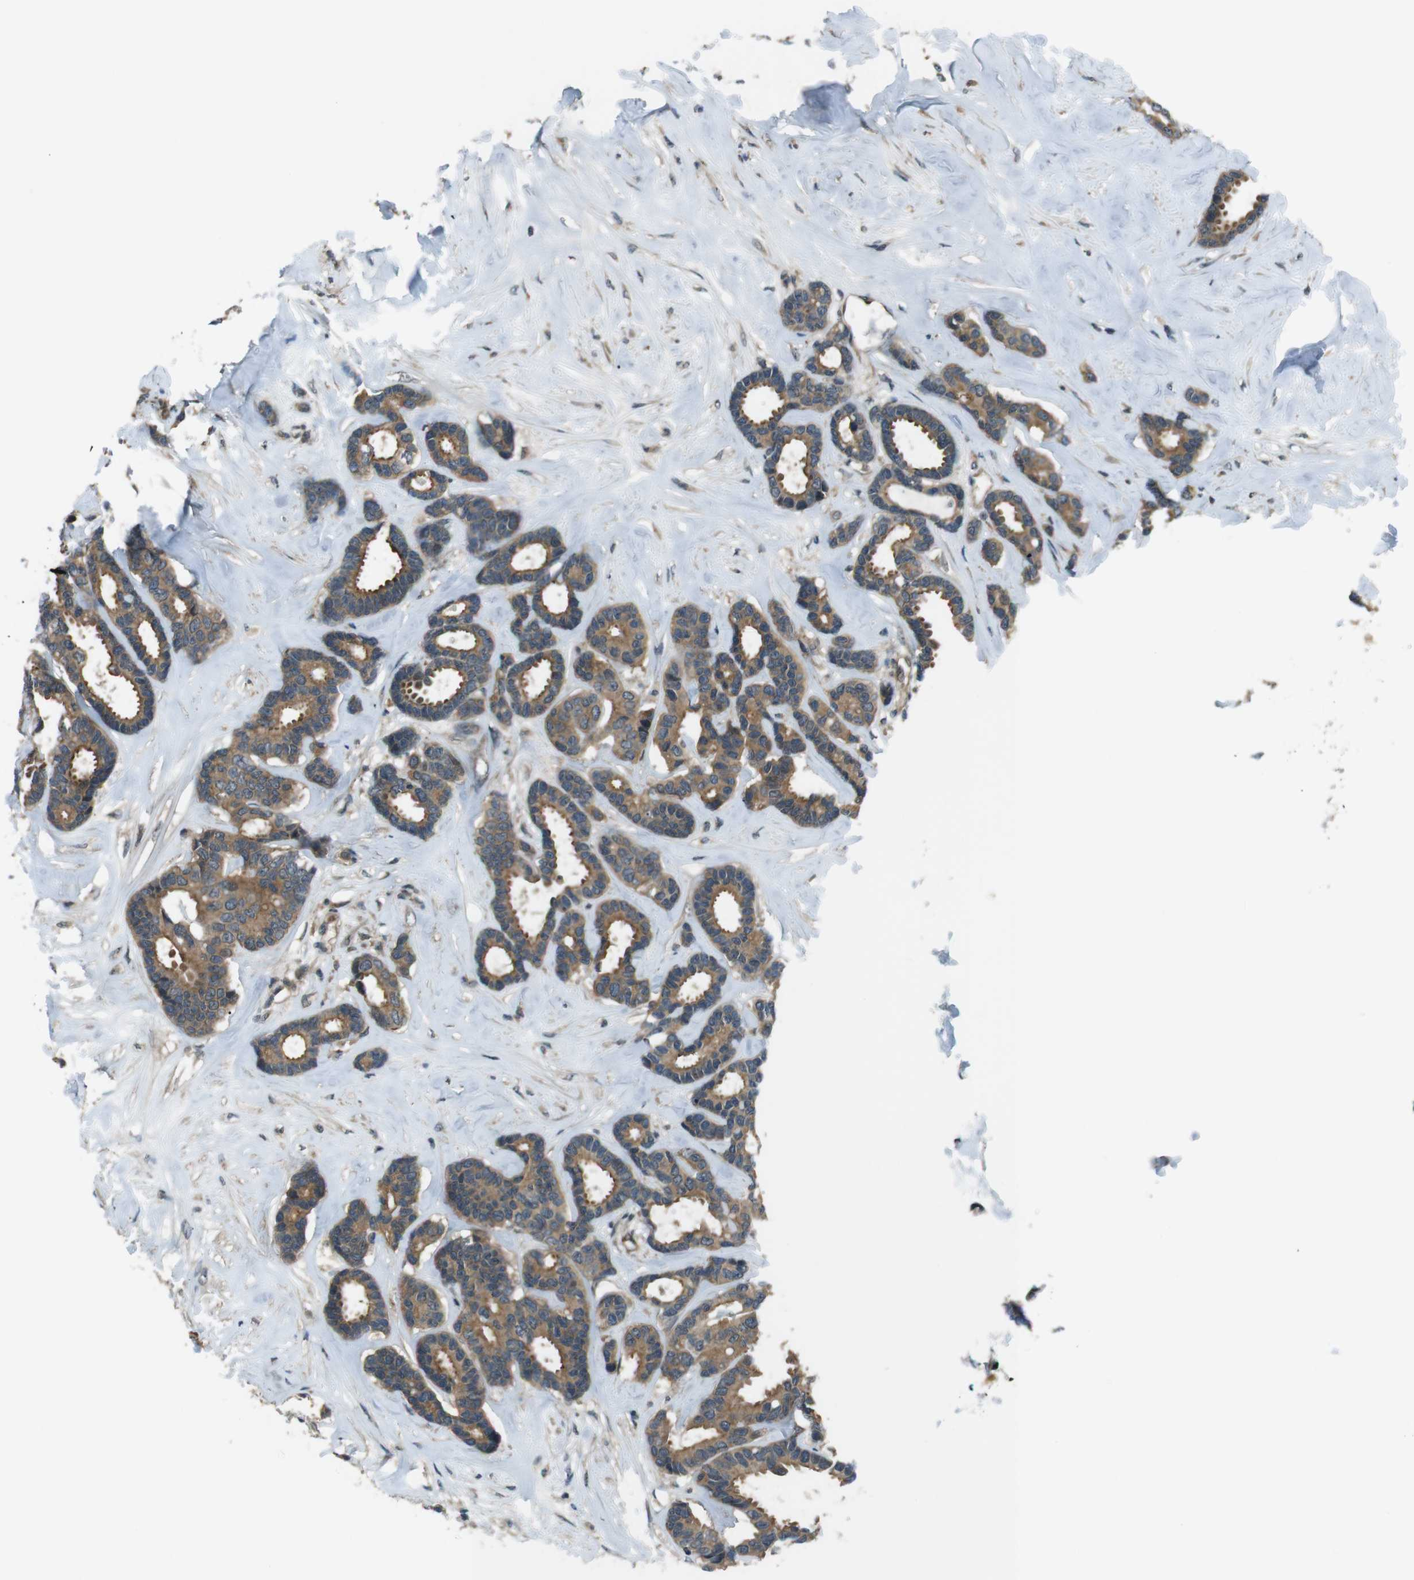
{"staining": {"intensity": "moderate", "quantity": ">75%", "location": "cytoplasmic/membranous"}, "tissue": "breast cancer", "cell_type": "Tumor cells", "image_type": "cancer", "snomed": [{"axis": "morphology", "description": "Duct carcinoma"}, {"axis": "topography", "description": "Breast"}], "caption": "Breast cancer stained for a protein reveals moderate cytoplasmic/membranous positivity in tumor cells. The protein of interest is stained brown, and the nuclei are stained in blue (DAB IHC with brightfield microscopy, high magnification).", "gene": "TIAM2", "patient": {"sex": "female", "age": 87}}